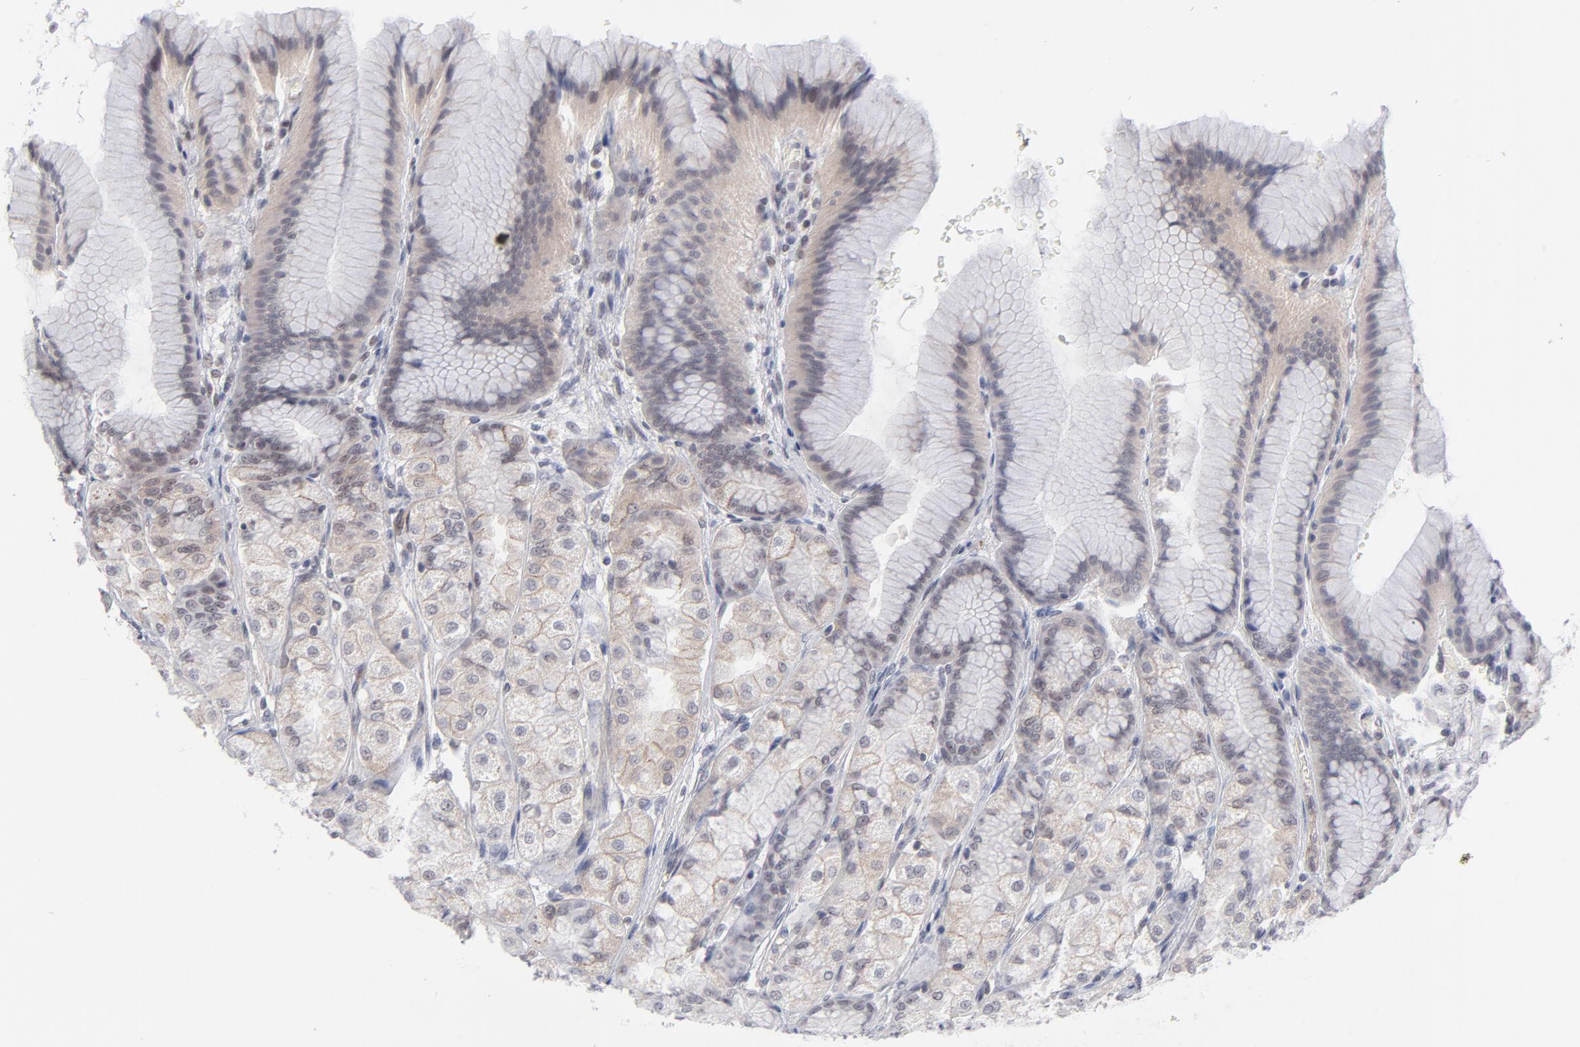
{"staining": {"intensity": "weak", "quantity": "25%-75%", "location": "nuclear"}, "tissue": "stomach", "cell_type": "Glandular cells", "image_type": "normal", "snomed": [{"axis": "morphology", "description": "Normal tissue, NOS"}, {"axis": "morphology", "description": "Adenocarcinoma, NOS"}, {"axis": "topography", "description": "Stomach"}, {"axis": "topography", "description": "Stomach, lower"}], "caption": "Stomach was stained to show a protein in brown. There is low levels of weak nuclear expression in approximately 25%-75% of glandular cells. The protein of interest is shown in brown color, while the nuclei are stained blue.", "gene": "NBN", "patient": {"sex": "female", "age": 65}}